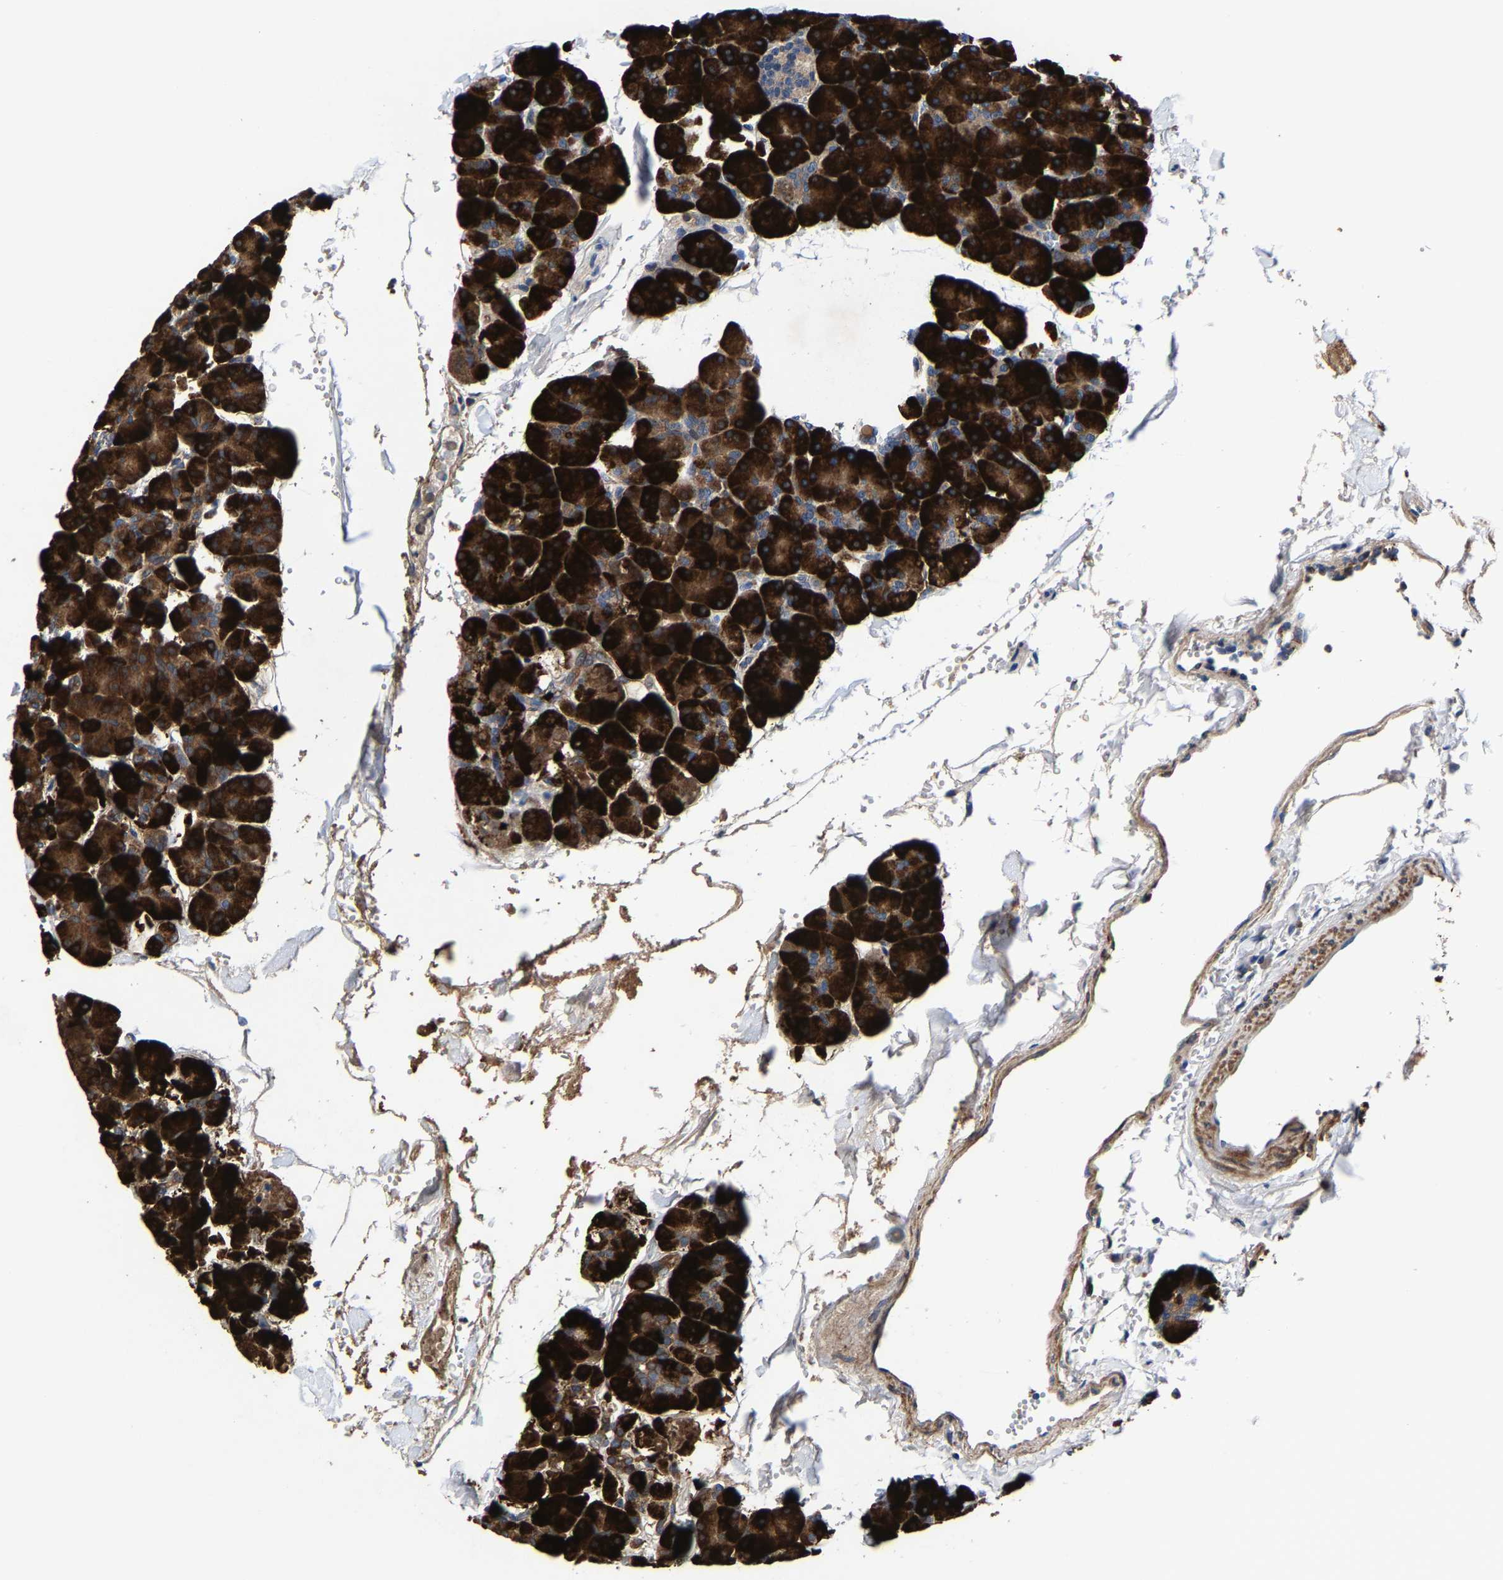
{"staining": {"intensity": "strong", "quantity": ">75%", "location": "cytoplasmic/membranous"}, "tissue": "pancreas", "cell_type": "Exocrine glandular cells", "image_type": "normal", "snomed": [{"axis": "morphology", "description": "Normal tissue, NOS"}, {"axis": "topography", "description": "Pancreas"}], "caption": "Benign pancreas exhibits strong cytoplasmic/membranous expression in approximately >75% of exocrine glandular cells.", "gene": "SLC12A2", "patient": {"sex": "male", "age": 35}}